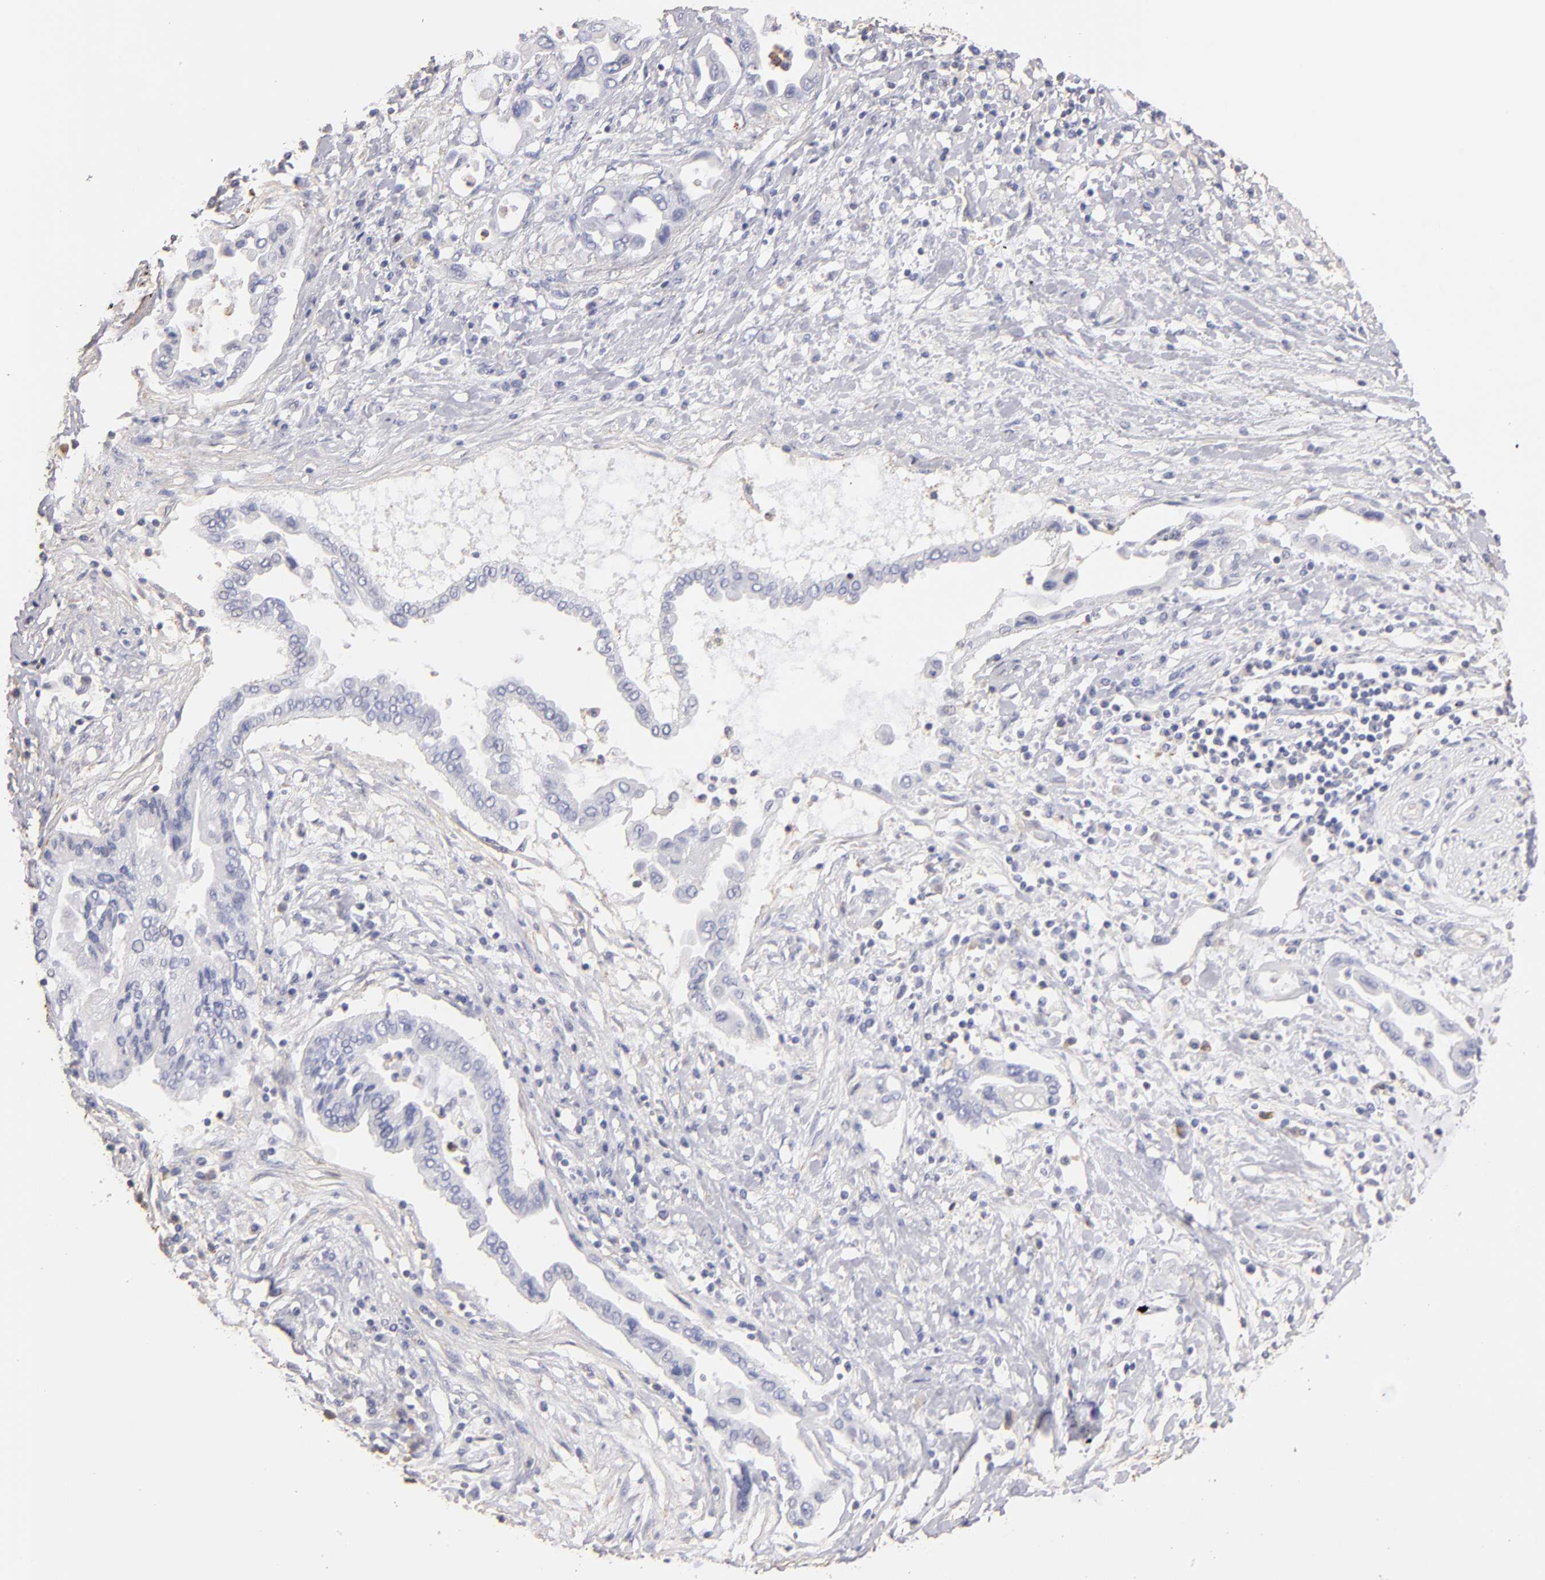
{"staining": {"intensity": "negative", "quantity": "none", "location": "none"}, "tissue": "pancreatic cancer", "cell_type": "Tumor cells", "image_type": "cancer", "snomed": [{"axis": "morphology", "description": "Adenocarcinoma, NOS"}, {"axis": "topography", "description": "Pancreas"}], "caption": "The histopathology image displays no staining of tumor cells in pancreatic adenocarcinoma.", "gene": "ABCB1", "patient": {"sex": "female", "age": 57}}